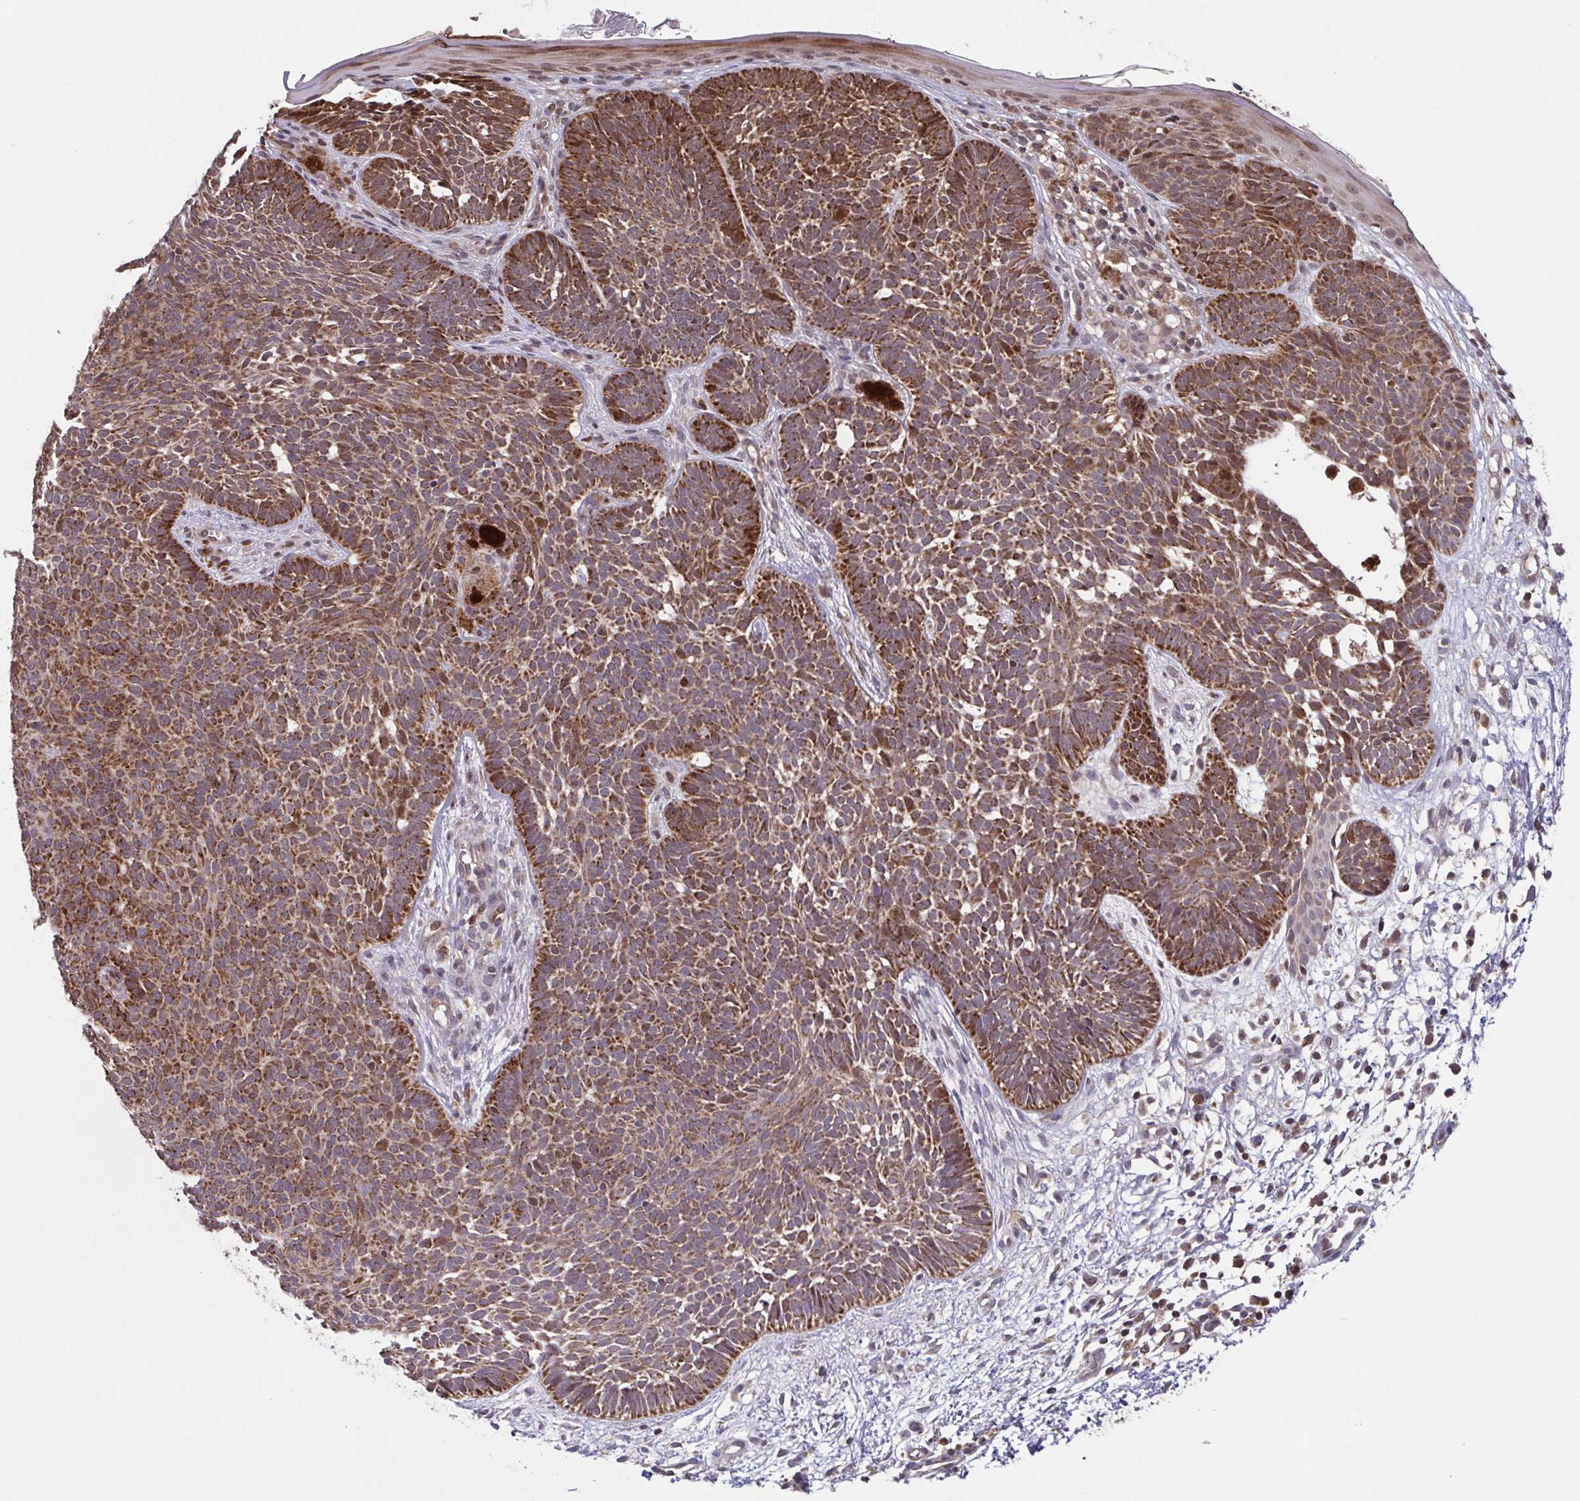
{"staining": {"intensity": "moderate", "quantity": ">75%", "location": "cytoplasmic/membranous"}, "tissue": "skin cancer", "cell_type": "Tumor cells", "image_type": "cancer", "snomed": [{"axis": "morphology", "description": "Basal cell carcinoma"}, {"axis": "topography", "description": "Skin"}], "caption": "About >75% of tumor cells in skin basal cell carcinoma display moderate cytoplasmic/membranous protein staining as visualized by brown immunohistochemical staining.", "gene": "TTC19", "patient": {"sex": "female", "age": 85}}